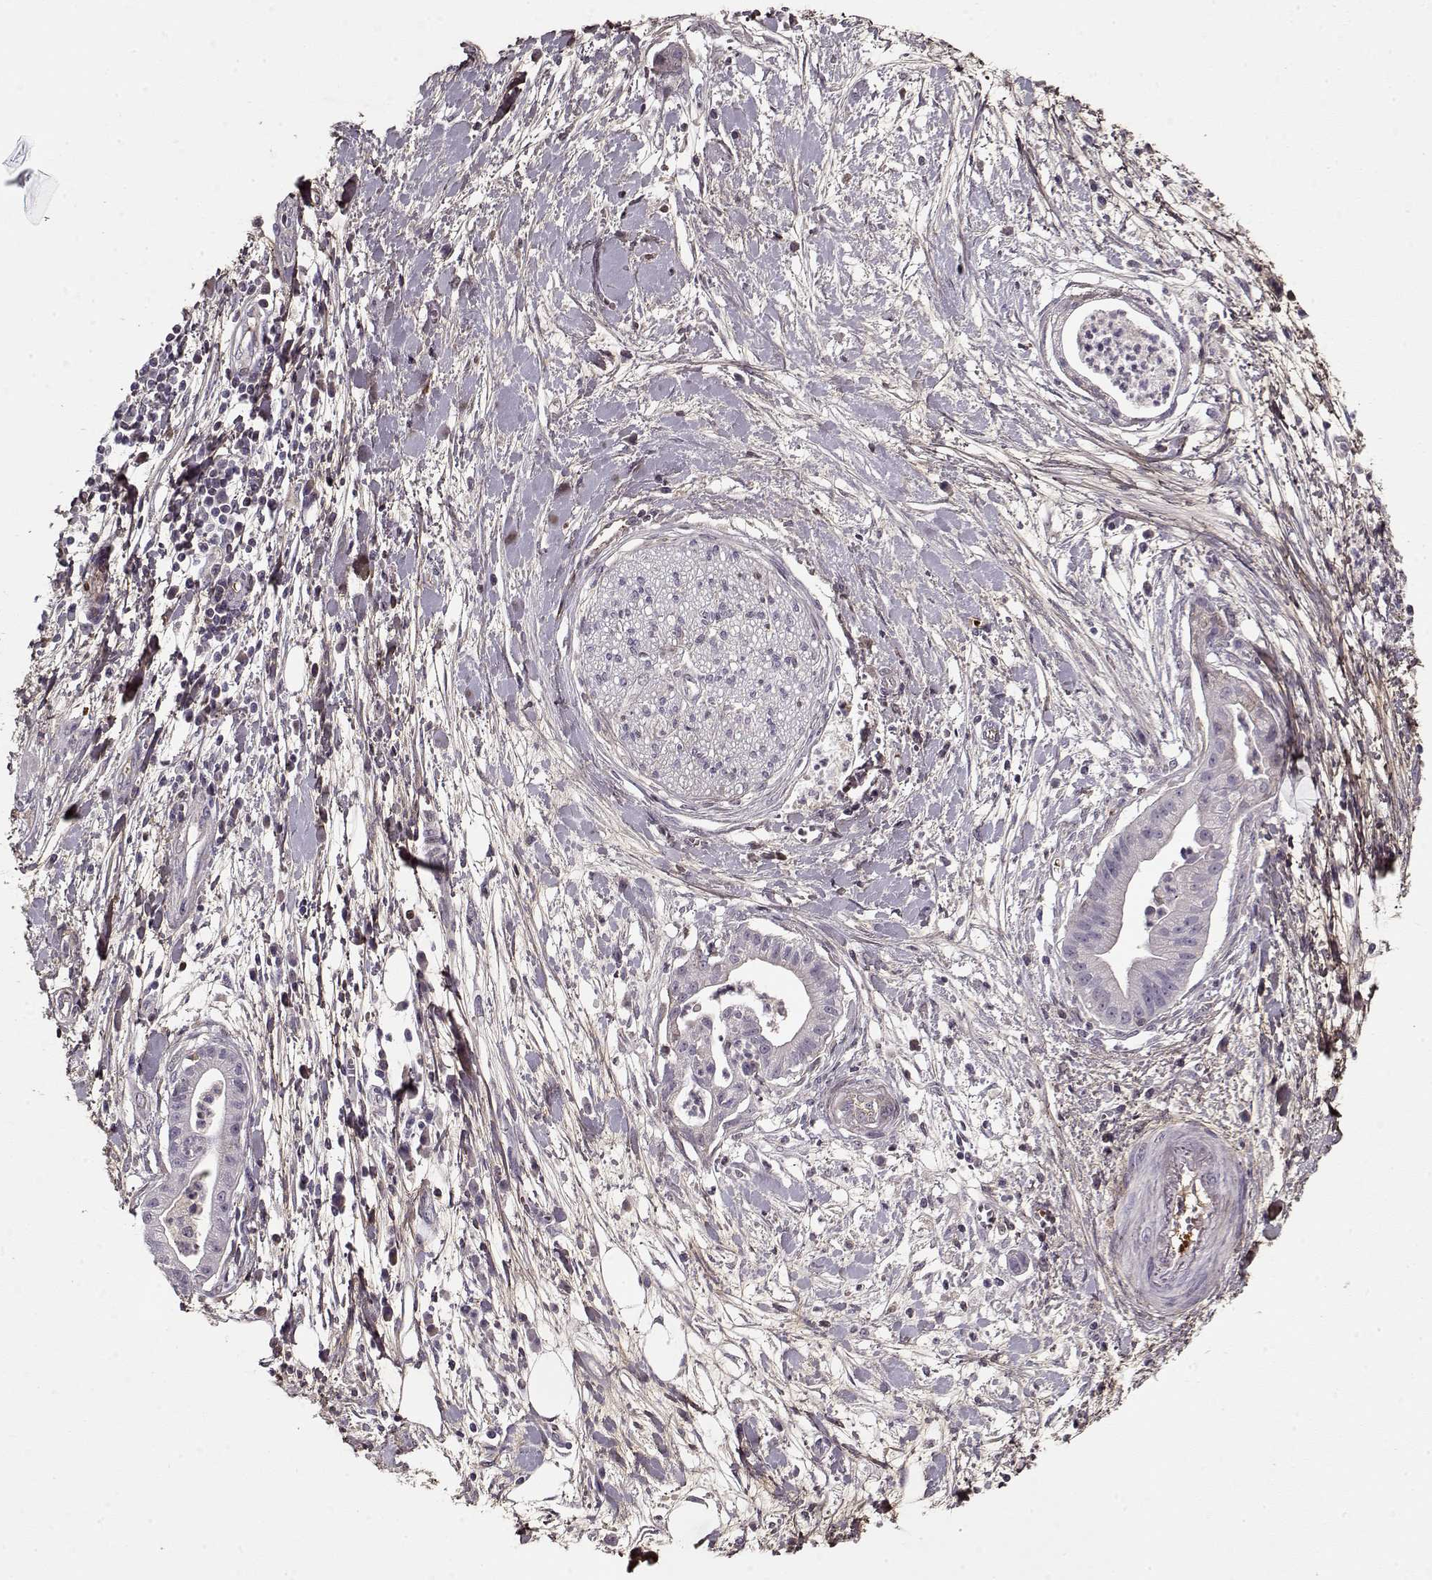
{"staining": {"intensity": "negative", "quantity": "none", "location": "none"}, "tissue": "pancreatic cancer", "cell_type": "Tumor cells", "image_type": "cancer", "snomed": [{"axis": "morphology", "description": "Normal tissue, NOS"}, {"axis": "morphology", "description": "Adenocarcinoma, NOS"}, {"axis": "topography", "description": "Lymph node"}, {"axis": "topography", "description": "Pancreas"}], "caption": "Immunohistochemistry (IHC) photomicrograph of neoplastic tissue: pancreatic cancer (adenocarcinoma) stained with DAB displays no significant protein staining in tumor cells.", "gene": "LUM", "patient": {"sex": "female", "age": 58}}